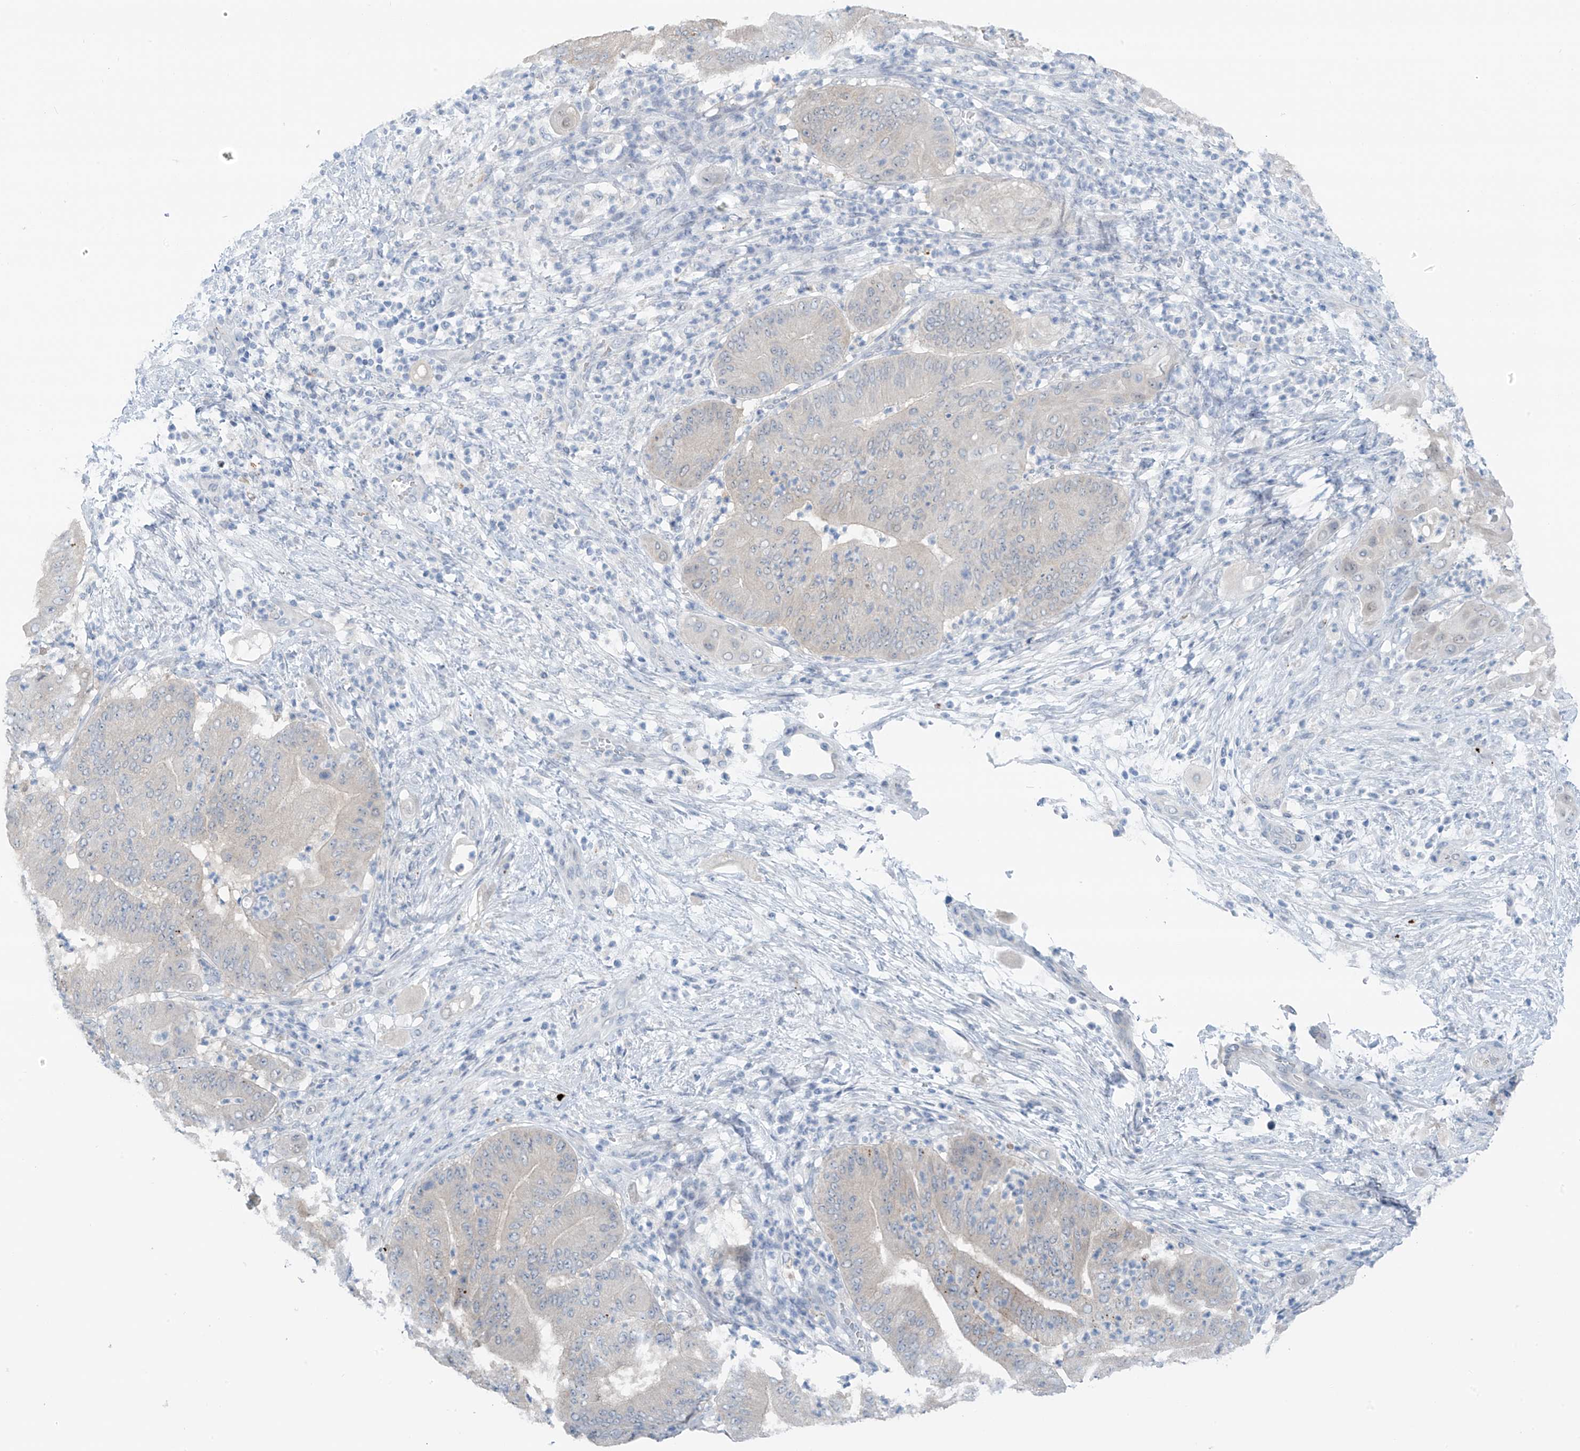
{"staining": {"intensity": "negative", "quantity": "none", "location": "none"}, "tissue": "pancreatic cancer", "cell_type": "Tumor cells", "image_type": "cancer", "snomed": [{"axis": "morphology", "description": "Adenocarcinoma, NOS"}, {"axis": "topography", "description": "Pancreas"}], "caption": "IHC micrograph of pancreatic cancer stained for a protein (brown), which exhibits no positivity in tumor cells.", "gene": "ZNF793", "patient": {"sex": "female", "age": 77}}